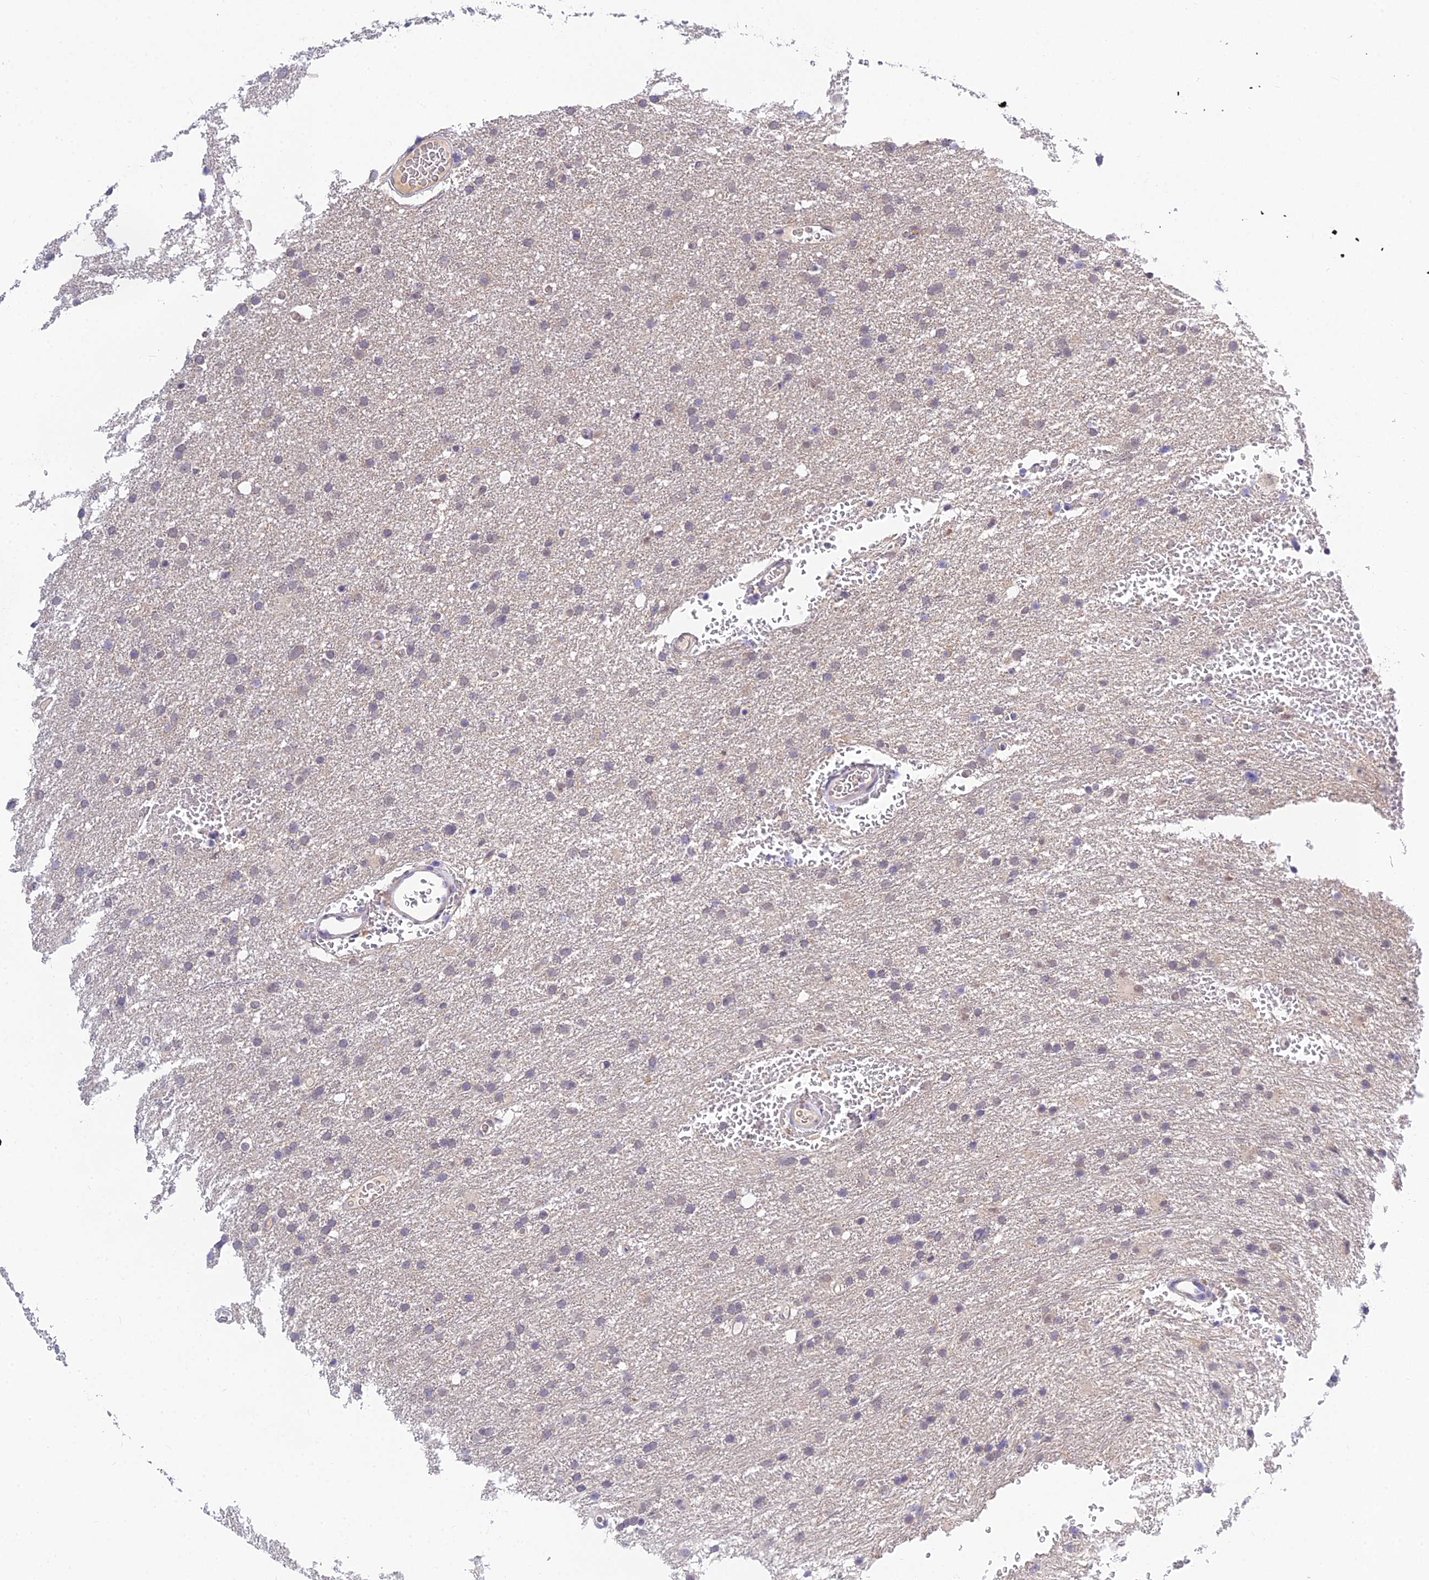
{"staining": {"intensity": "negative", "quantity": "none", "location": "none"}, "tissue": "glioma", "cell_type": "Tumor cells", "image_type": "cancer", "snomed": [{"axis": "morphology", "description": "Glioma, malignant, High grade"}, {"axis": "topography", "description": "Cerebral cortex"}], "caption": "Malignant glioma (high-grade) was stained to show a protein in brown. There is no significant positivity in tumor cells.", "gene": "HOXB1", "patient": {"sex": "female", "age": 36}}